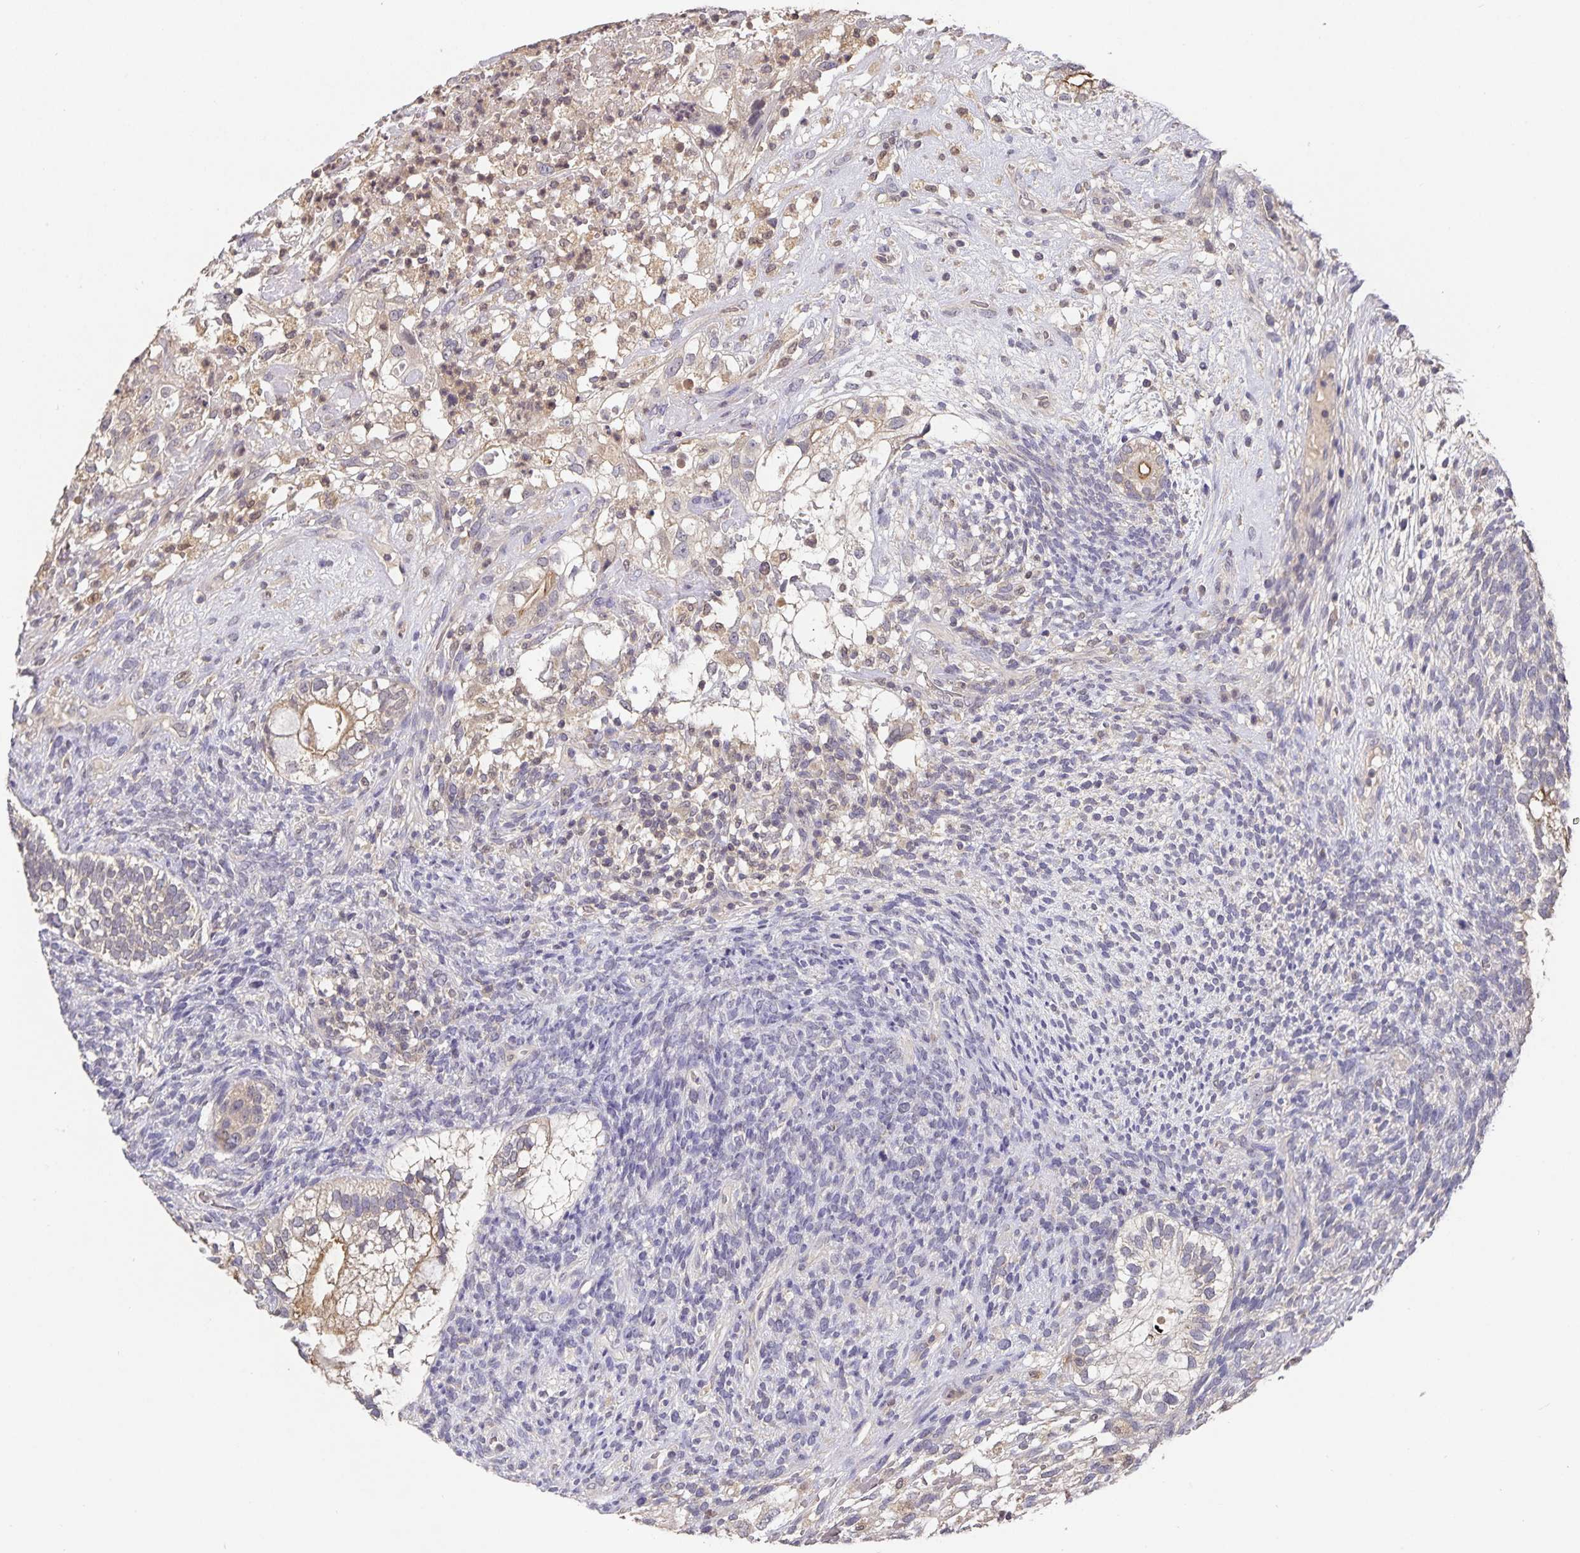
{"staining": {"intensity": "moderate", "quantity": "<25%", "location": "cytoplasmic/membranous"}, "tissue": "testis cancer", "cell_type": "Tumor cells", "image_type": "cancer", "snomed": [{"axis": "morphology", "description": "Seminoma, NOS"}, {"axis": "morphology", "description": "Carcinoma, Embryonal, NOS"}, {"axis": "topography", "description": "Testis"}], "caption": "Brown immunohistochemical staining in human seminoma (testis) shows moderate cytoplasmic/membranous positivity in about <25% of tumor cells. The protein is stained brown, and the nuclei are stained in blue (DAB IHC with brightfield microscopy, high magnification).", "gene": "HEPN1", "patient": {"sex": "male", "age": 41}}